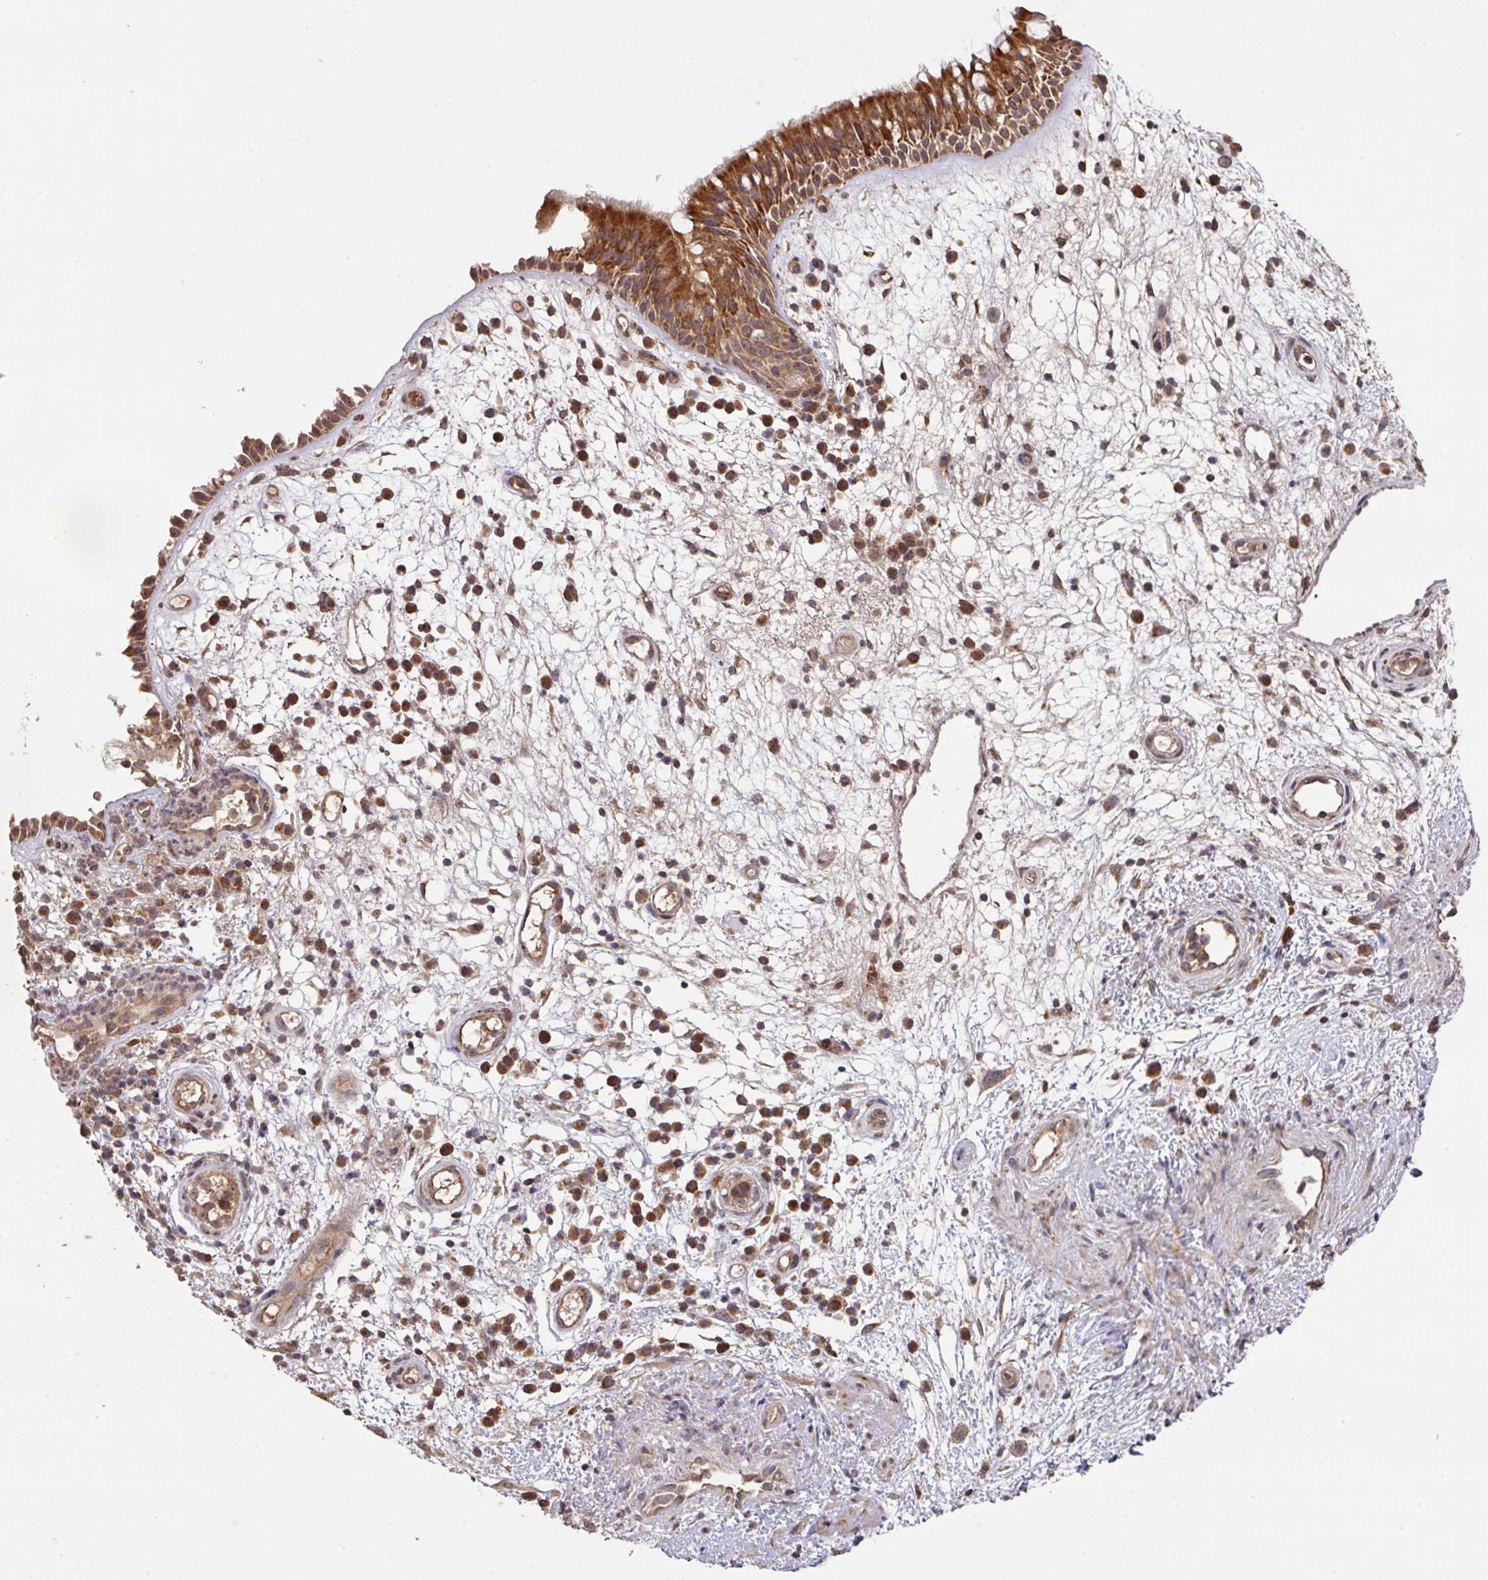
{"staining": {"intensity": "strong", "quantity": ">75%", "location": "cytoplasmic/membranous"}, "tissue": "nasopharynx", "cell_type": "Respiratory epithelial cells", "image_type": "normal", "snomed": [{"axis": "morphology", "description": "Normal tissue, NOS"}, {"axis": "morphology", "description": "Inflammation, NOS"}, {"axis": "topography", "description": "Nasopharynx"}], "caption": "High-power microscopy captured an IHC histopathology image of normal nasopharynx, revealing strong cytoplasmic/membranous positivity in about >75% of respiratory epithelial cells.", "gene": "MRRF", "patient": {"sex": "male", "age": 54}}